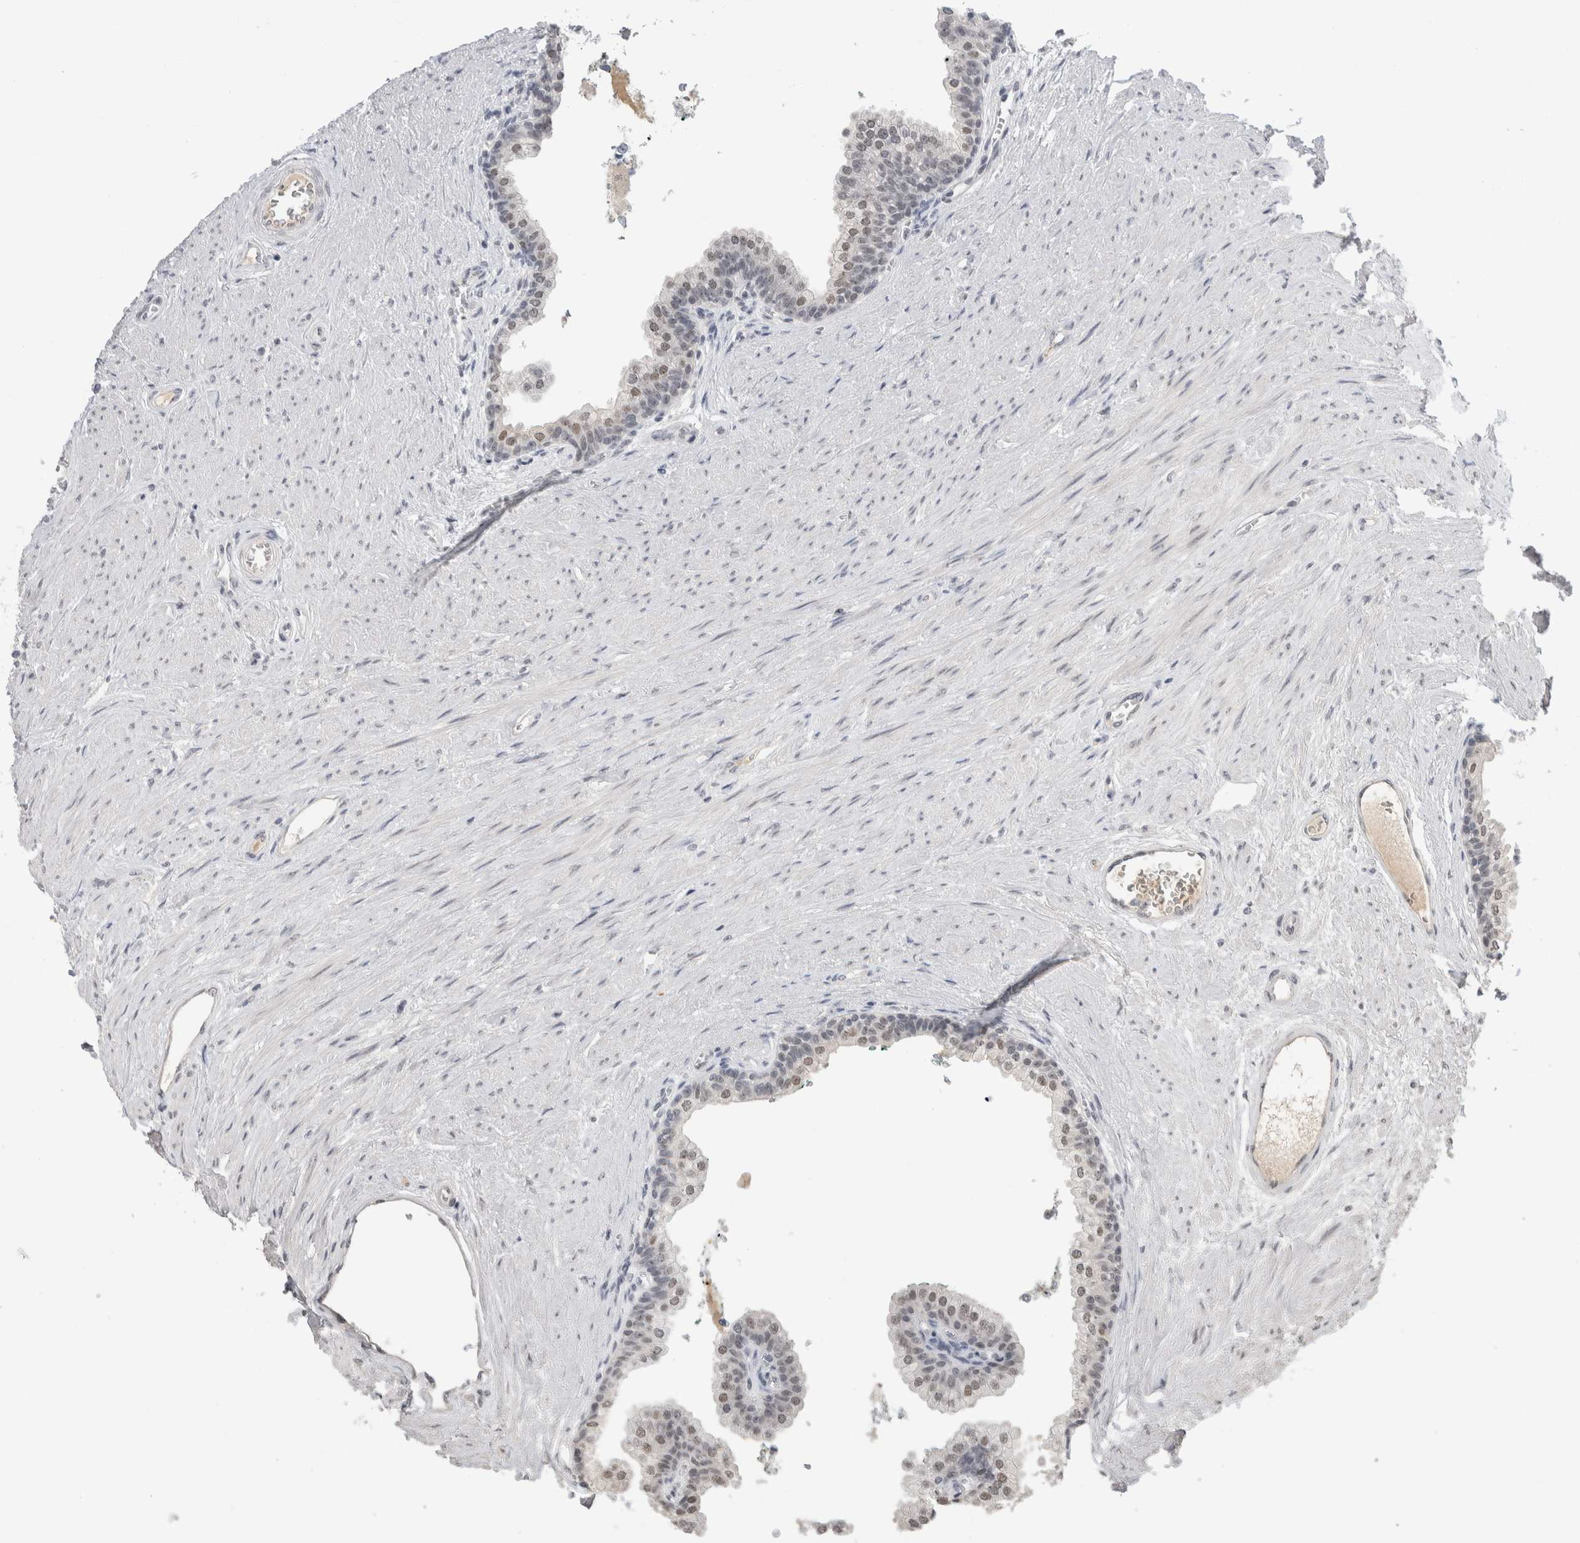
{"staining": {"intensity": "weak", "quantity": "<25%", "location": "nuclear"}, "tissue": "prostate cancer", "cell_type": "Tumor cells", "image_type": "cancer", "snomed": [{"axis": "morphology", "description": "Adenocarcinoma, Low grade"}, {"axis": "topography", "description": "Prostate"}], "caption": "Prostate low-grade adenocarcinoma was stained to show a protein in brown. There is no significant staining in tumor cells.", "gene": "ZNF24", "patient": {"sex": "male", "age": 60}}